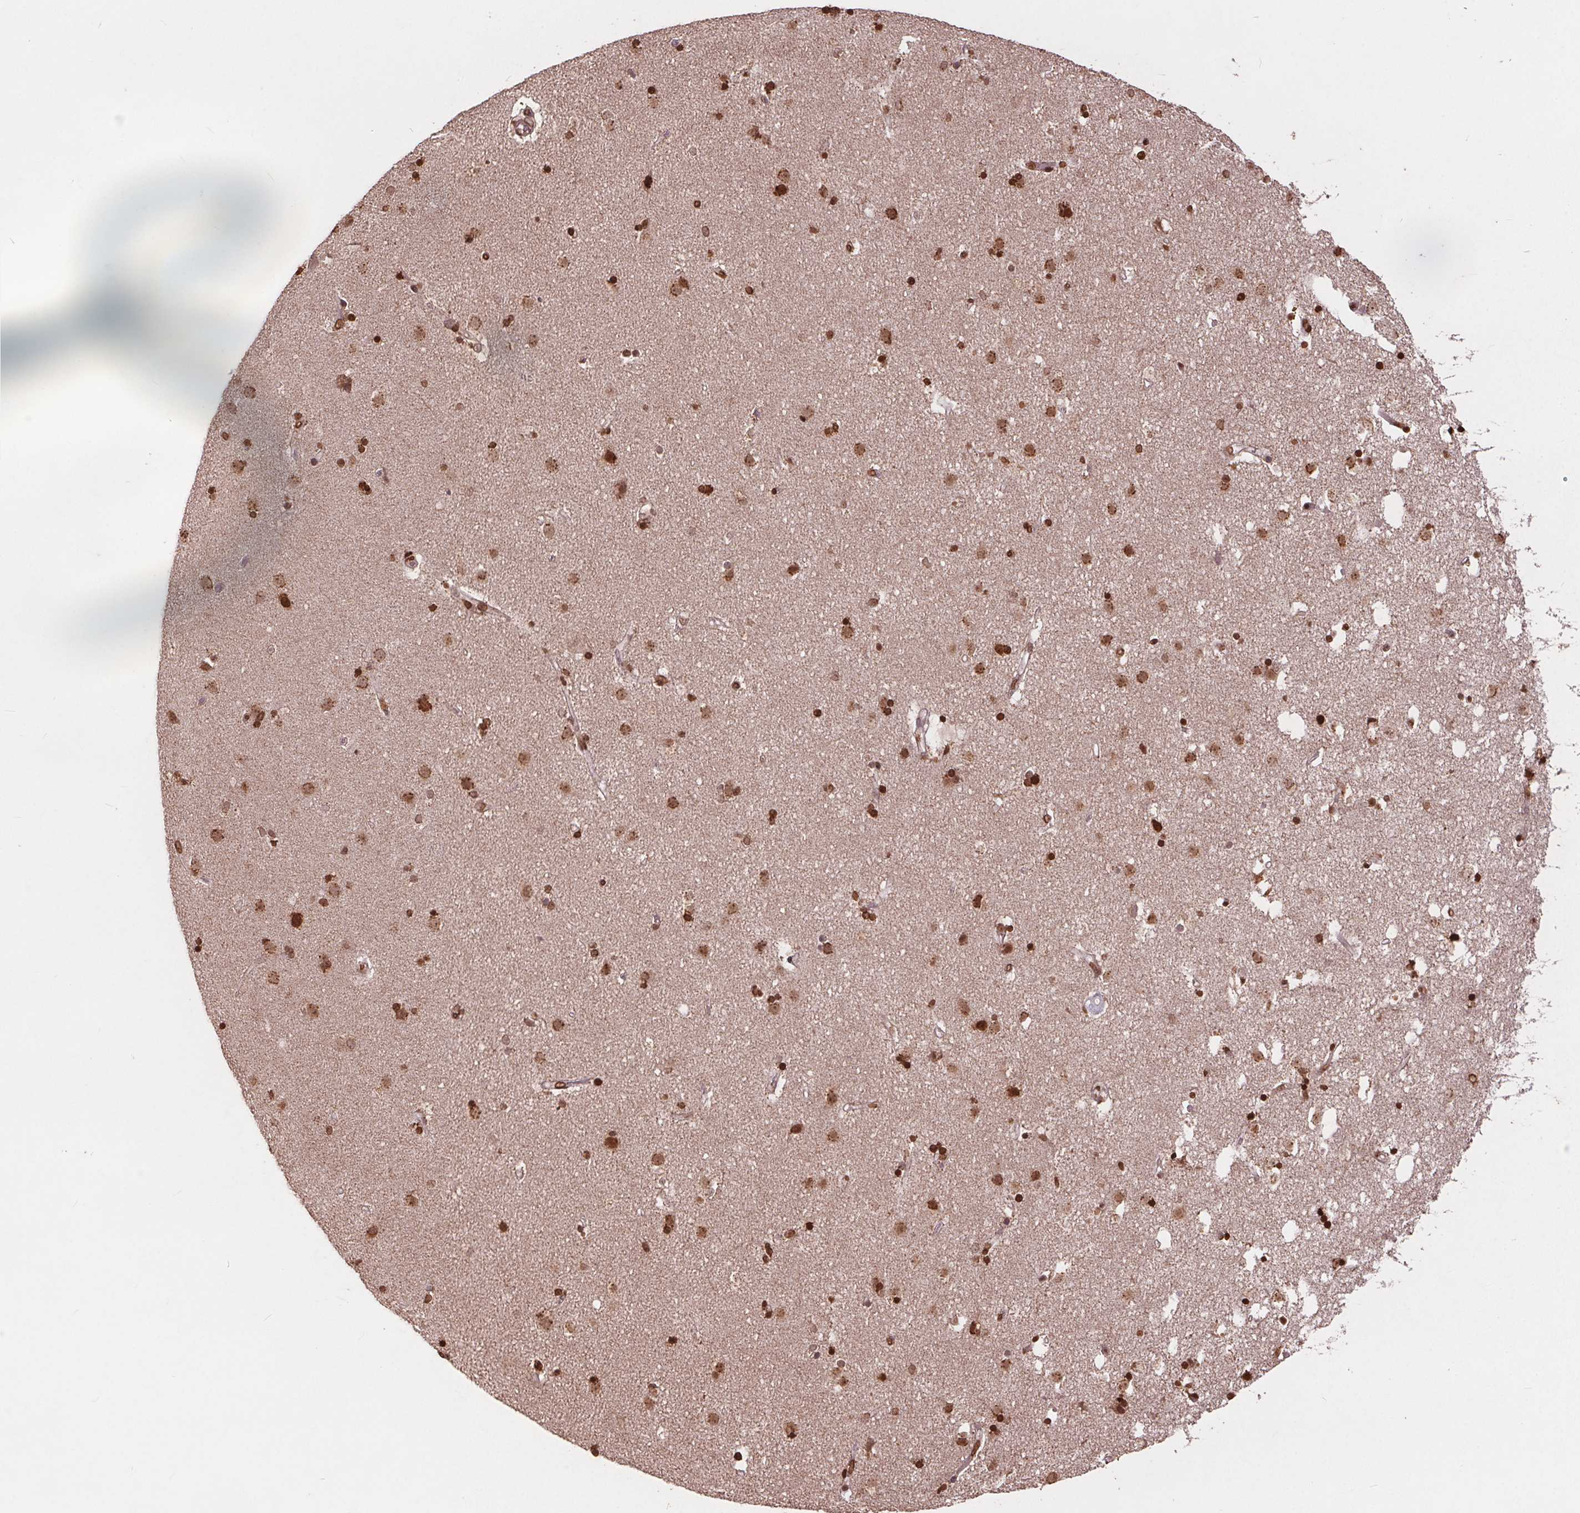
{"staining": {"intensity": "strong", "quantity": ">75%", "location": "nuclear"}, "tissue": "caudate", "cell_type": "Glial cells", "image_type": "normal", "snomed": [{"axis": "morphology", "description": "Normal tissue, NOS"}, {"axis": "topography", "description": "Lateral ventricle wall"}], "caption": "Glial cells demonstrate high levels of strong nuclear positivity in about >75% of cells in benign human caudate.", "gene": "HIF1AN", "patient": {"sex": "female", "age": 71}}